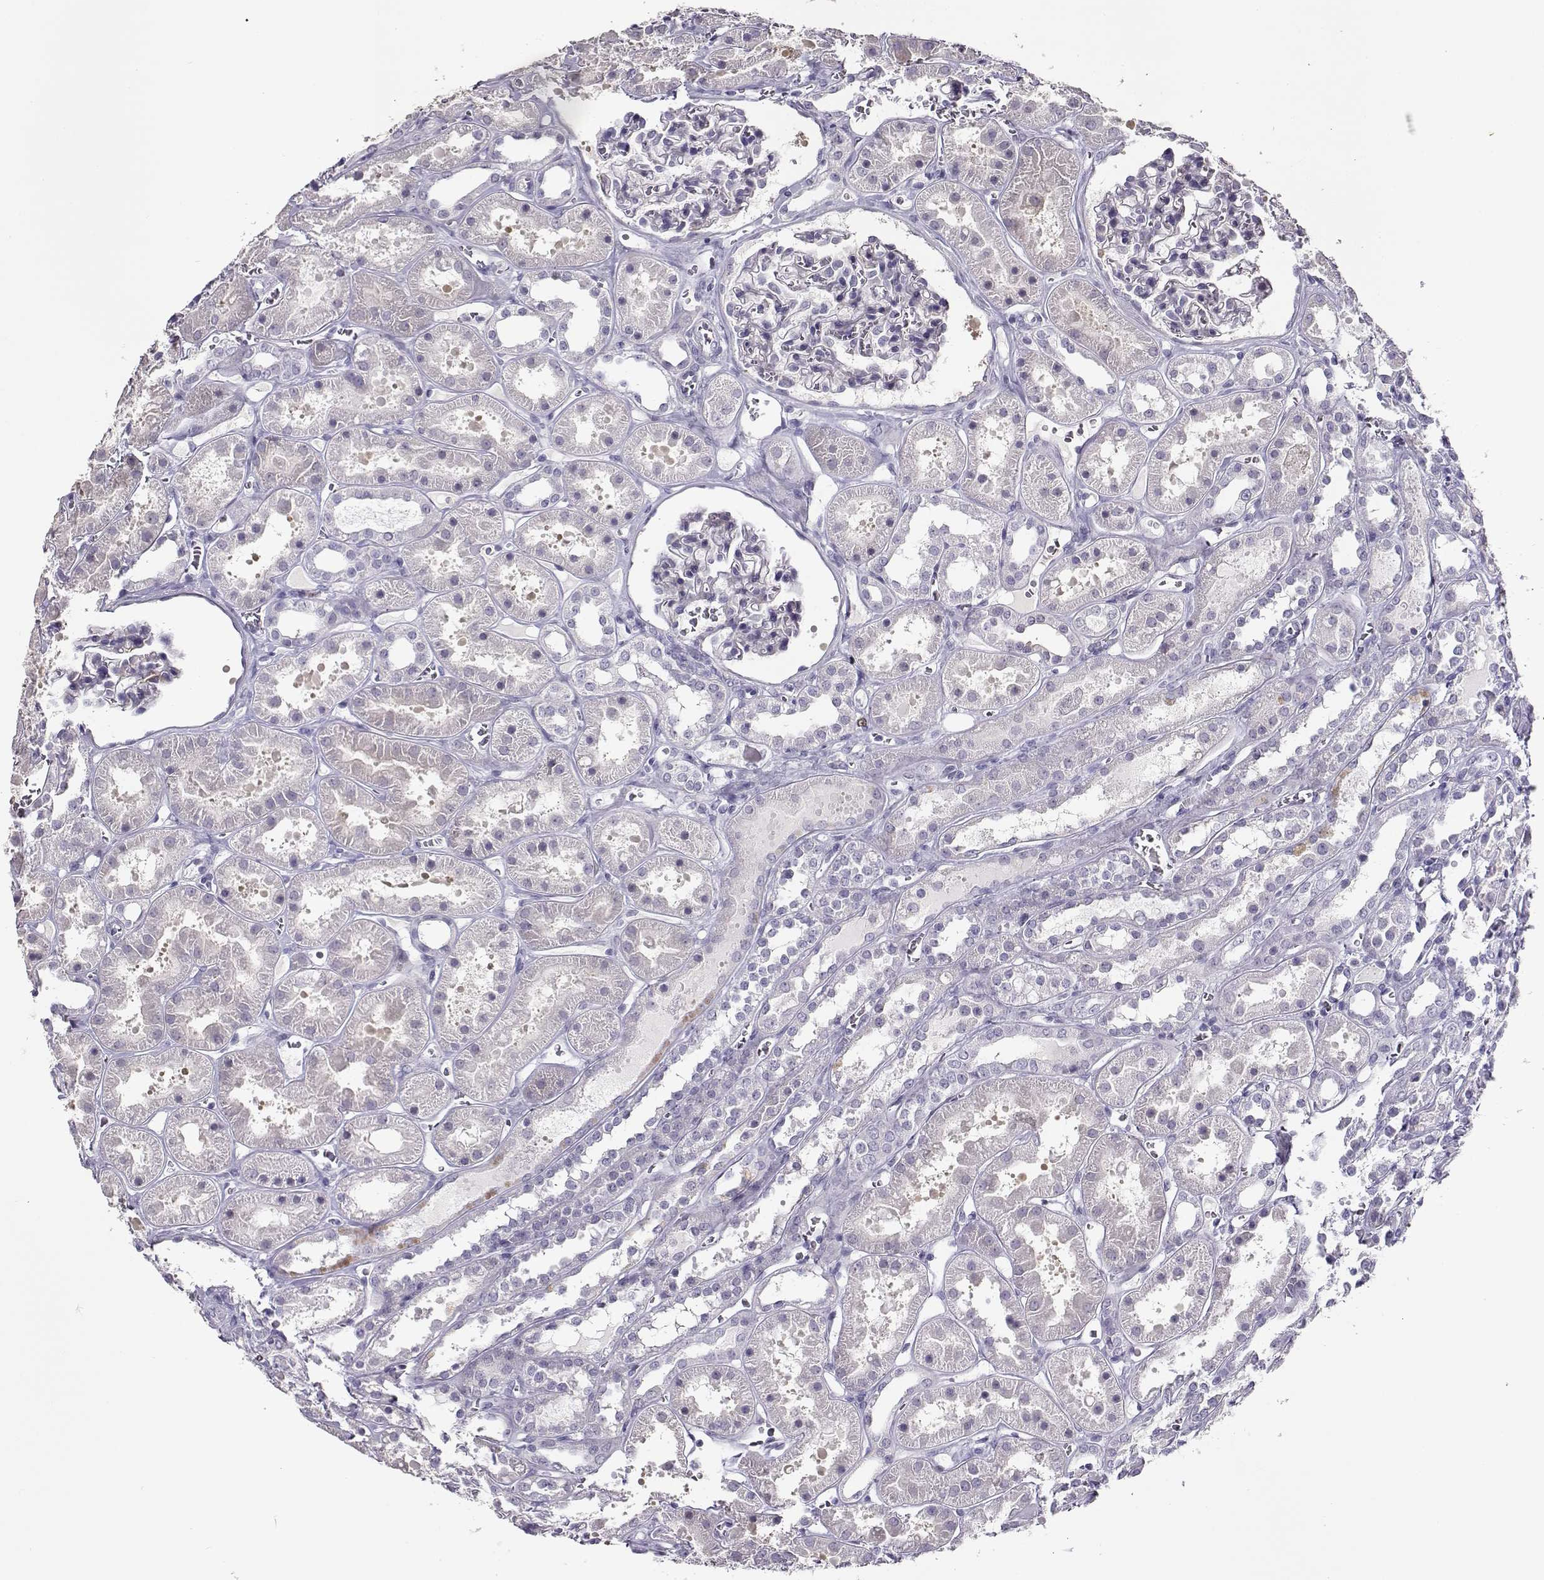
{"staining": {"intensity": "negative", "quantity": "none", "location": "none"}, "tissue": "kidney", "cell_type": "Cells in glomeruli", "image_type": "normal", "snomed": [{"axis": "morphology", "description": "Normal tissue, NOS"}, {"axis": "topography", "description": "Kidney"}], "caption": "Immunohistochemical staining of unremarkable kidney shows no significant expression in cells in glomeruli.", "gene": "NPW", "patient": {"sex": "female", "age": 41}}